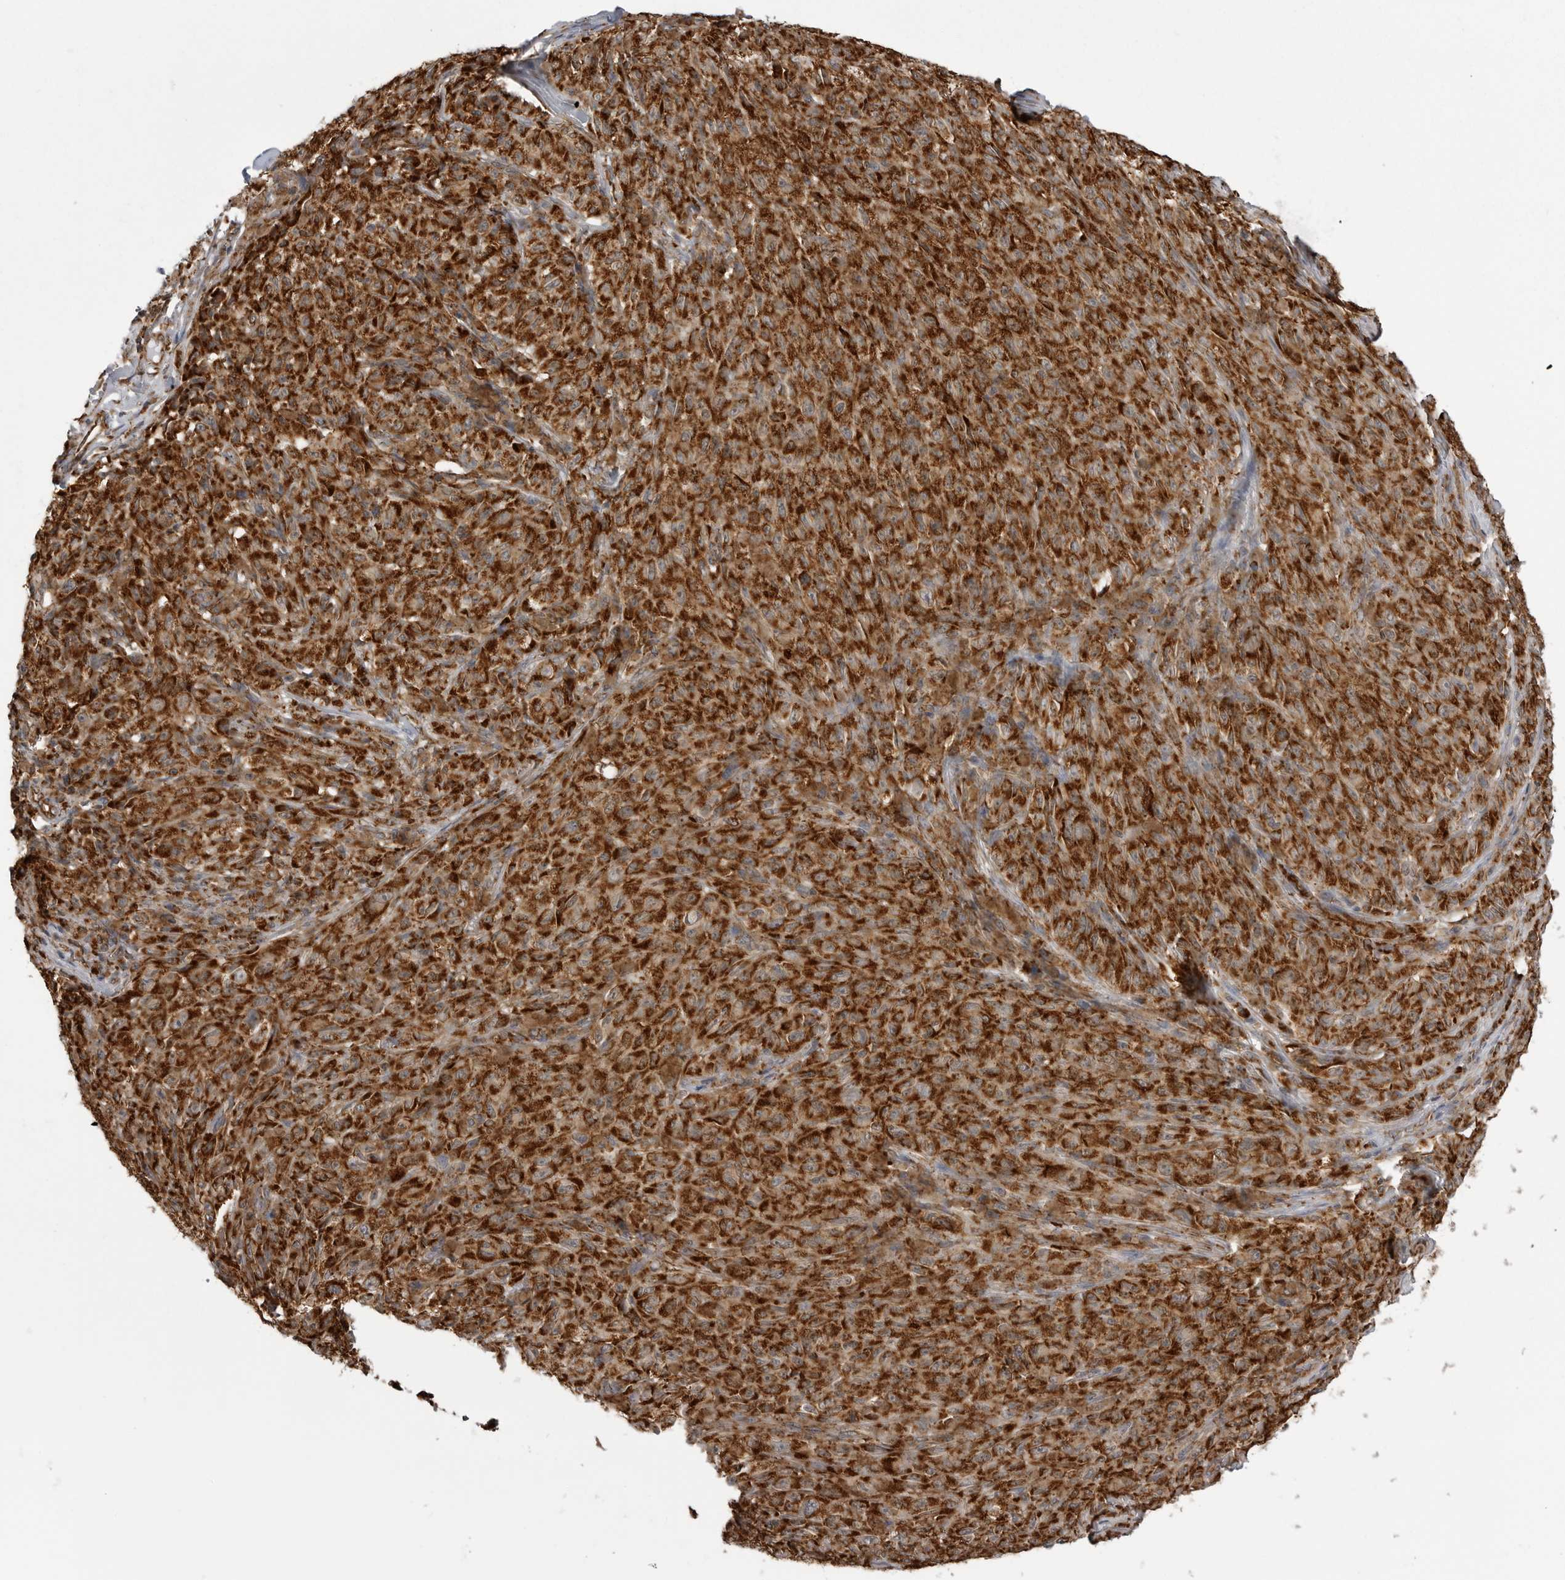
{"staining": {"intensity": "strong", "quantity": ">75%", "location": "cytoplasmic/membranous"}, "tissue": "melanoma", "cell_type": "Tumor cells", "image_type": "cancer", "snomed": [{"axis": "morphology", "description": "Malignant melanoma, NOS"}, {"axis": "topography", "description": "Skin"}], "caption": "Immunohistochemical staining of human malignant melanoma exhibits high levels of strong cytoplasmic/membranous protein positivity in about >75% of tumor cells. Using DAB (brown) and hematoxylin (blue) stains, captured at high magnification using brightfield microscopy.", "gene": "FH", "patient": {"sex": "female", "age": 82}}